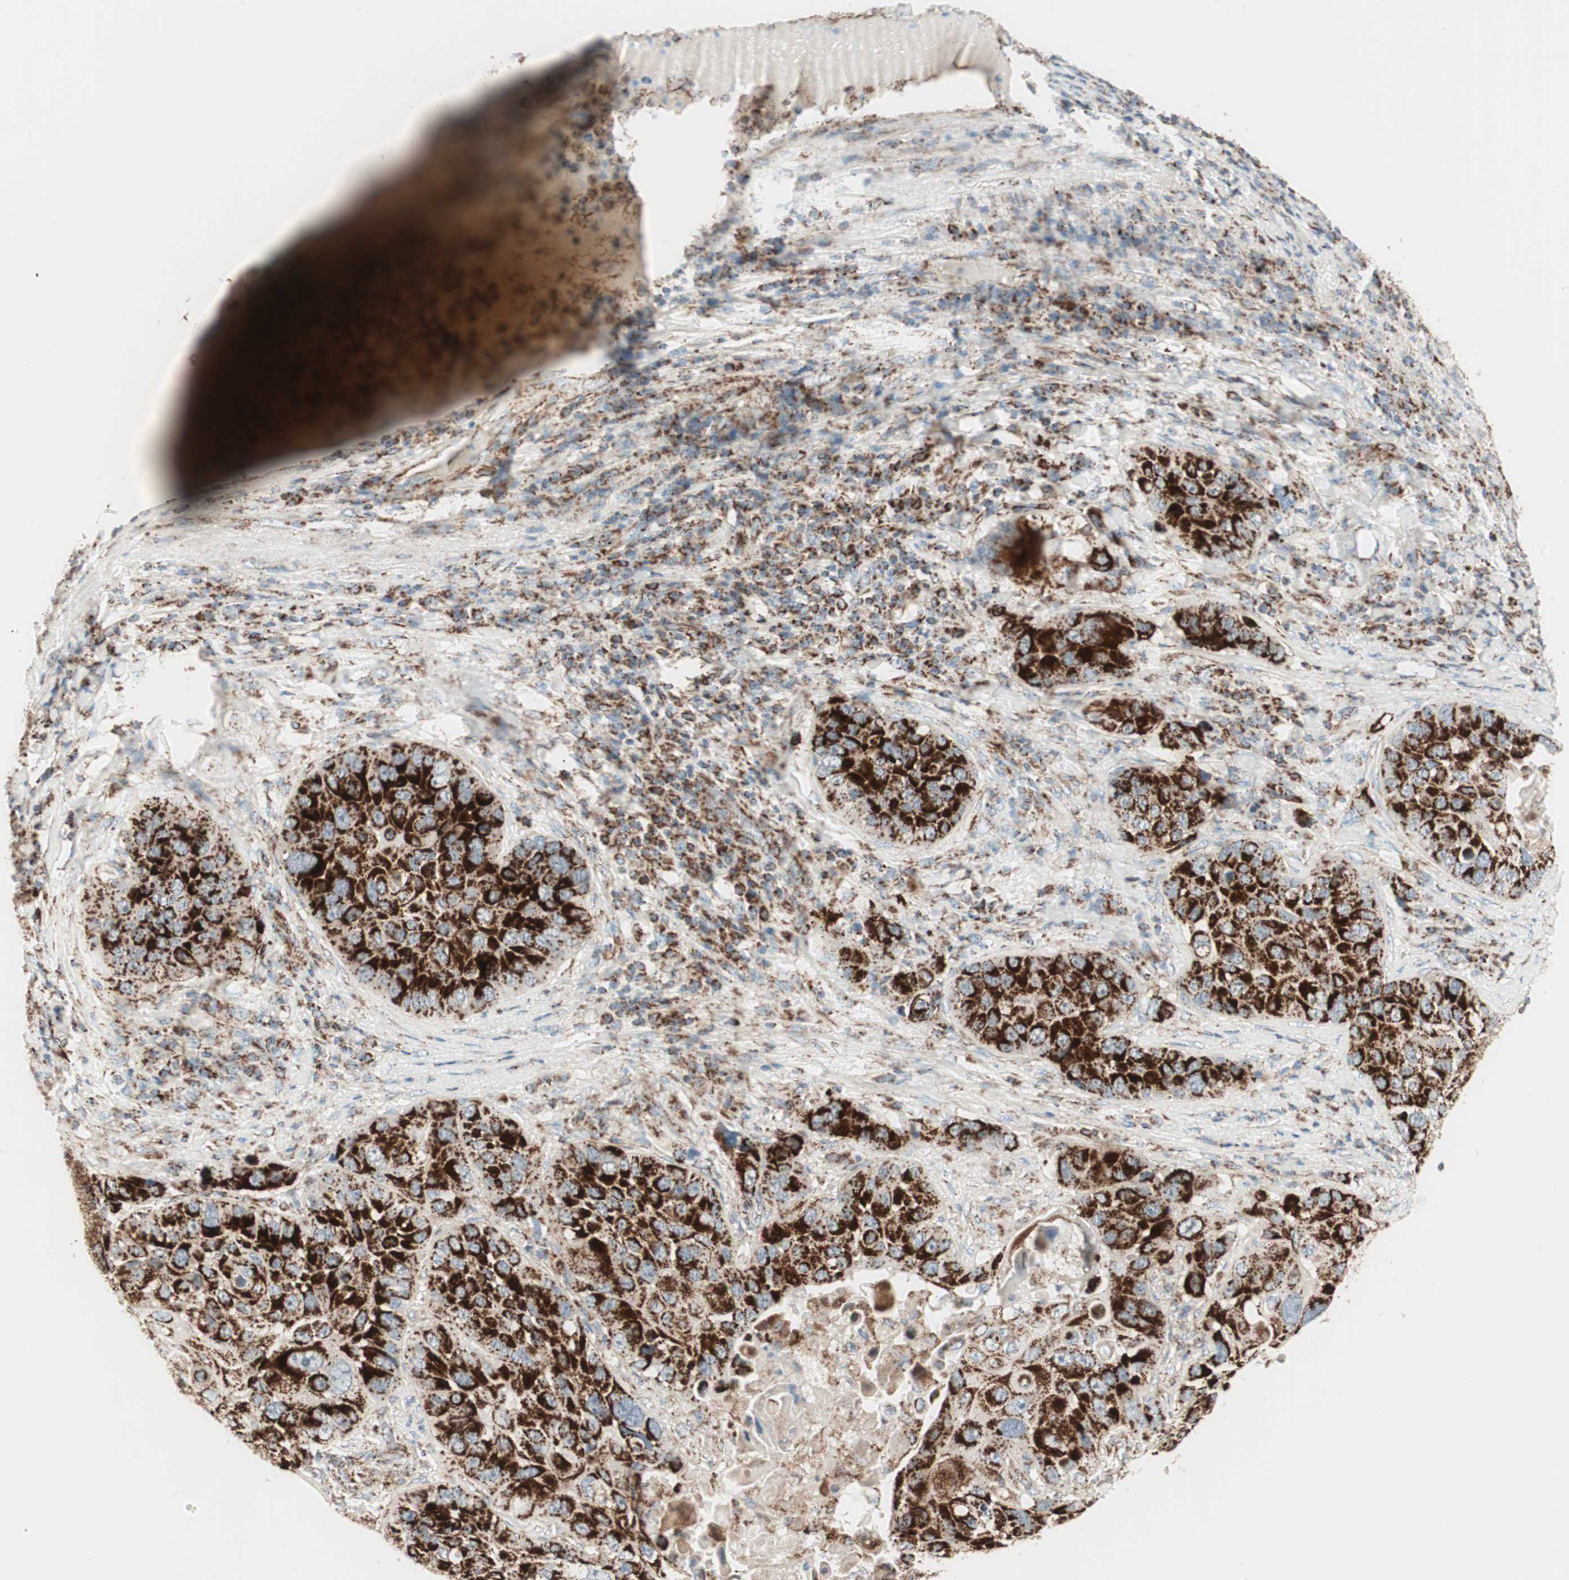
{"staining": {"intensity": "strong", "quantity": ">75%", "location": "cytoplasmic/membranous"}, "tissue": "lung cancer", "cell_type": "Tumor cells", "image_type": "cancer", "snomed": [{"axis": "morphology", "description": "Squamous cell carcinoma, NOS"}, {"axis": "topography", "description": "Lung"}], "caption": "IHC of lung squamous cell carcinoma exhibits high levels of strong cytoplasmic/membranous expression in approximately >75% of tumor cells.", "gene": "TOMM20", "patient": {"sex": "male", "age": 57}}